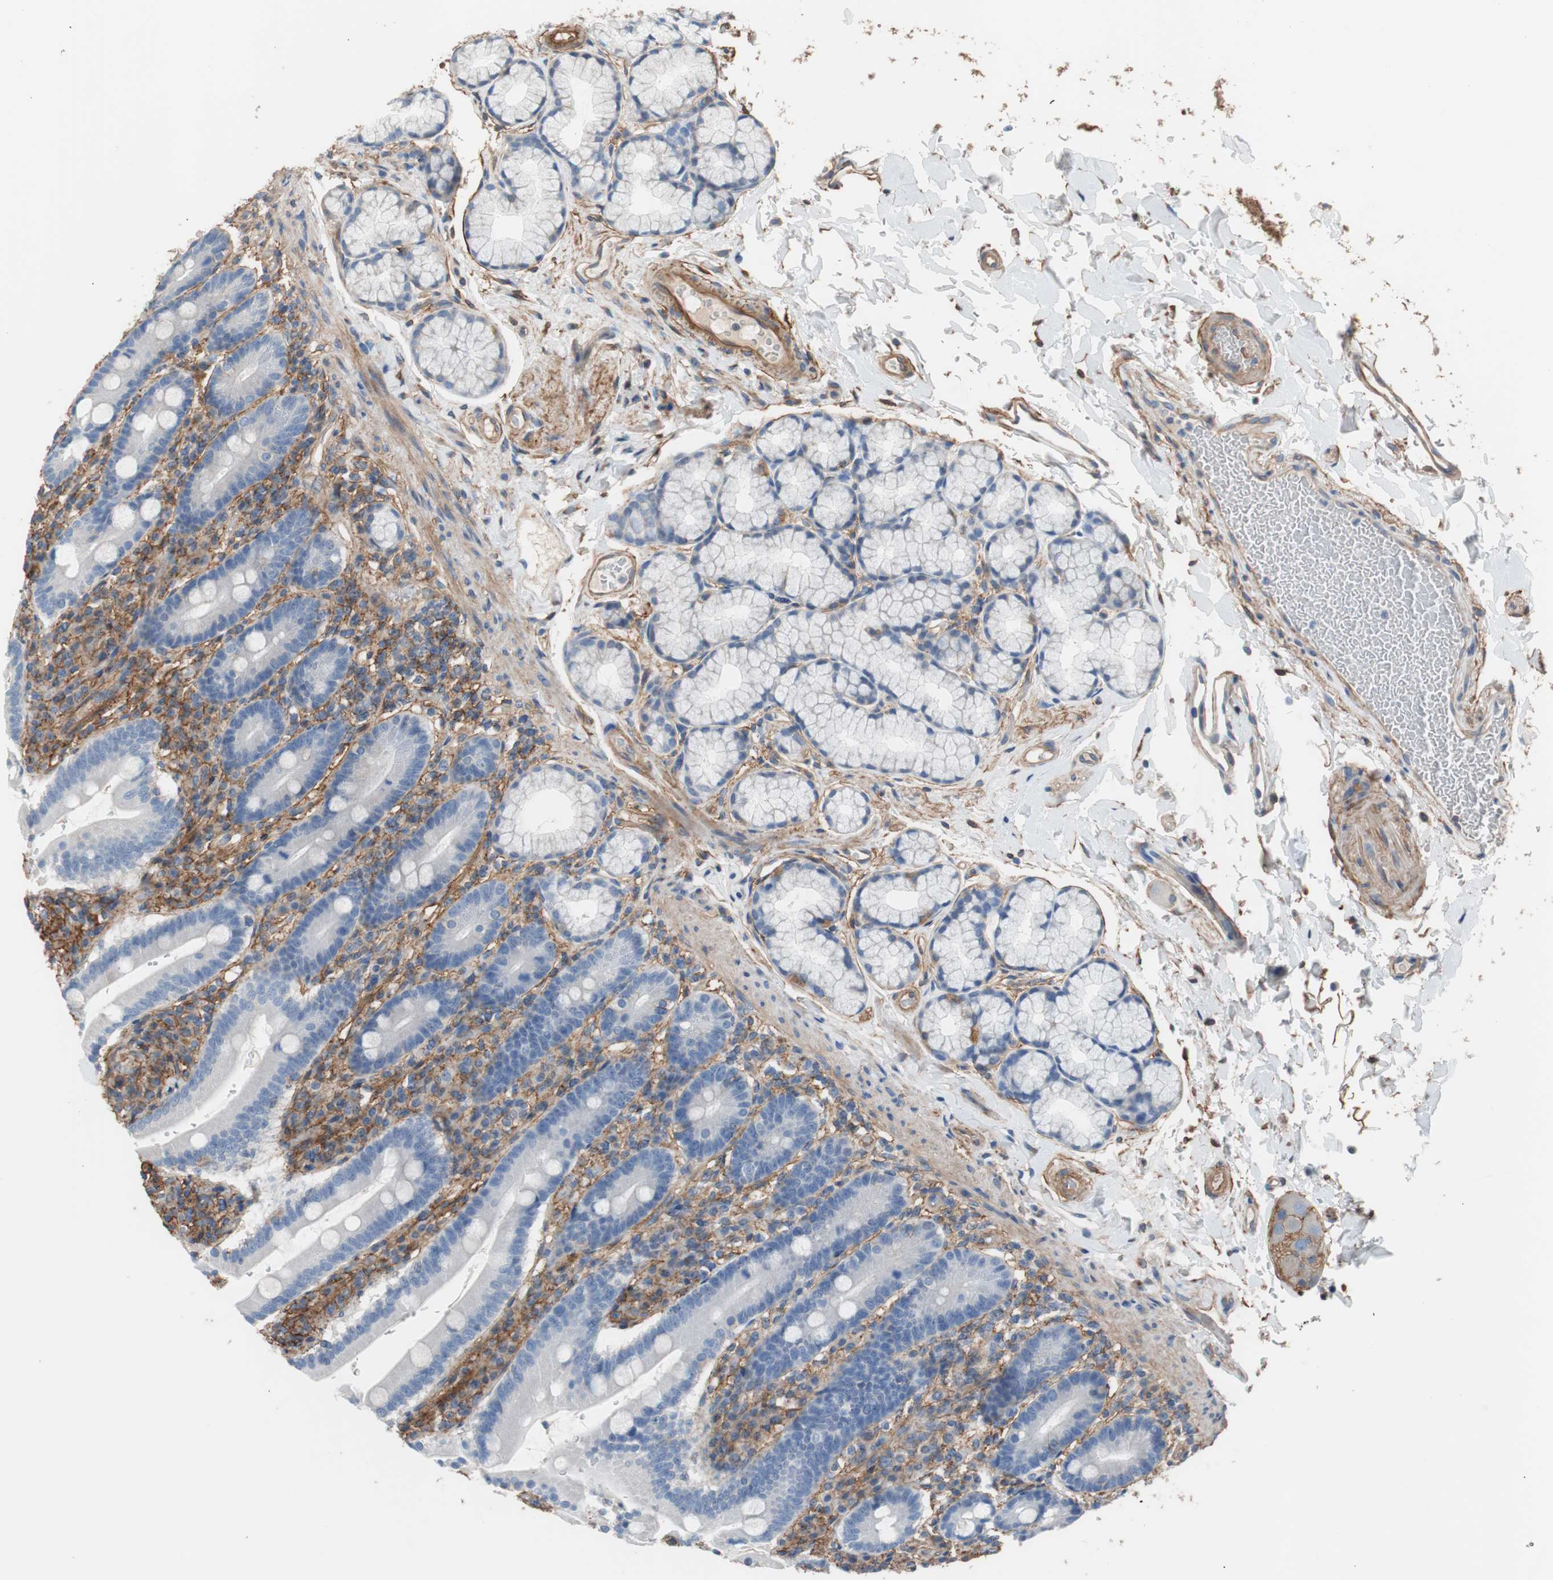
{"staining": {"intensity": "negative", "quantity": "none", "location": "none"}, "tissue": "duodenum", "cell_type": "Glandular cells", "image_type": "normal", "snomed": [{"axis": "morphology", "description": "Normal tissue, NOS"}, {"axis": "topography", "description": "Small intestine, NOS"}], "caption": "Histopathology image shows no significant protein staining in glandular cells of benign duodenum.", "gene": "CD81", "patient": {"sex": "female", "age": 71}}